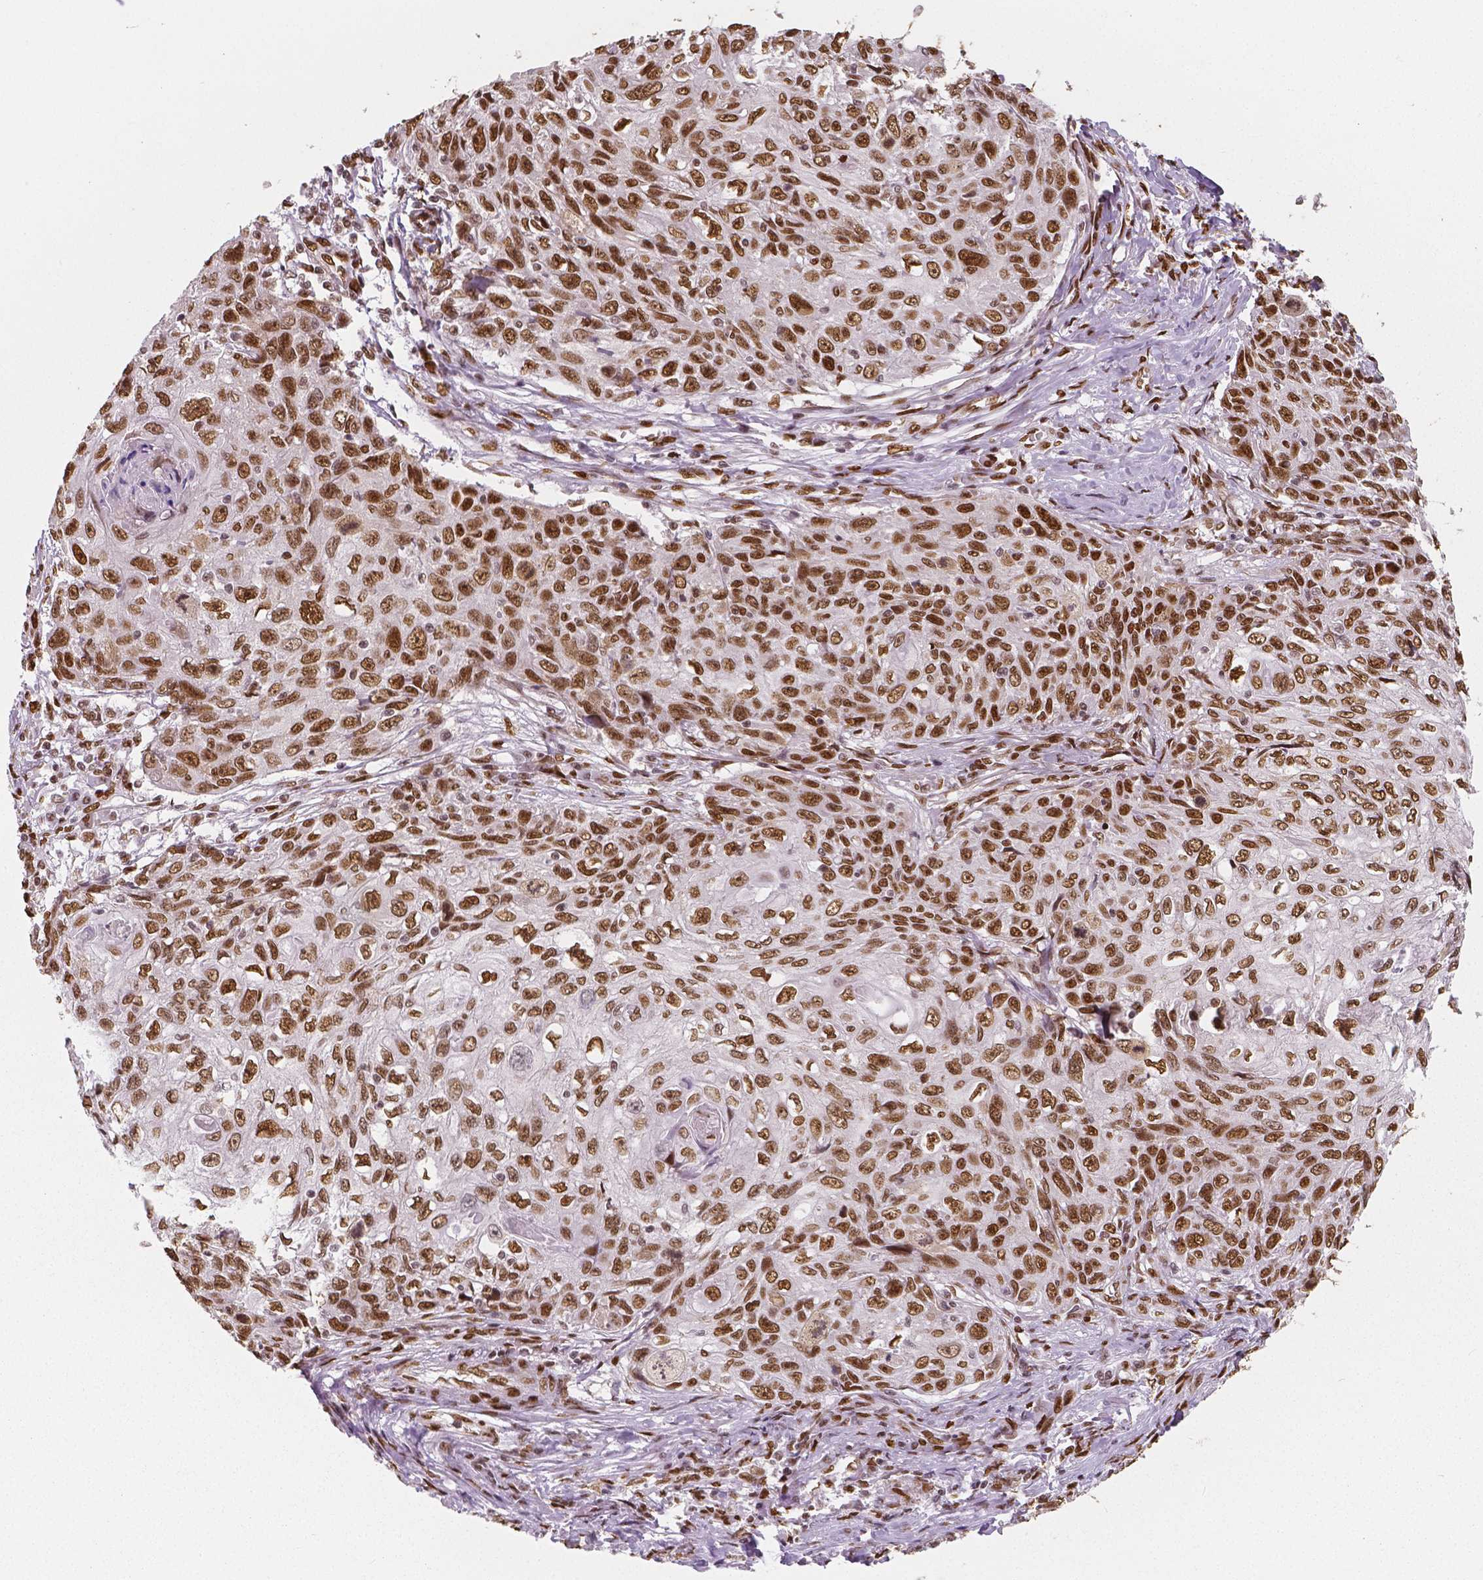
{"staining": {"intensity": "strong", "quantity": ">75%", "location": "nuclear"}, "tissue": "skin cancer", "cell_type": "Tumor cells", "image_type": "cancer", "snomed": [{"axis": "morphology", "description": "Squamous cell carcinoma, NOS"}, {"axis": "topography", "description": "Skin"}], "caption": "Immunohistochemical staining of skin cancer (squamous cell carcinoma) reveals high levels of strong nuclear protein staining in approximately >75% of tumor cells. (DAB (3,3'-diaminobenzidine) IHC, brown staining for protein, blue staining for nuclei).", "gene": "NUCKS1", "patient": {"sex": "male", "age": 92}}